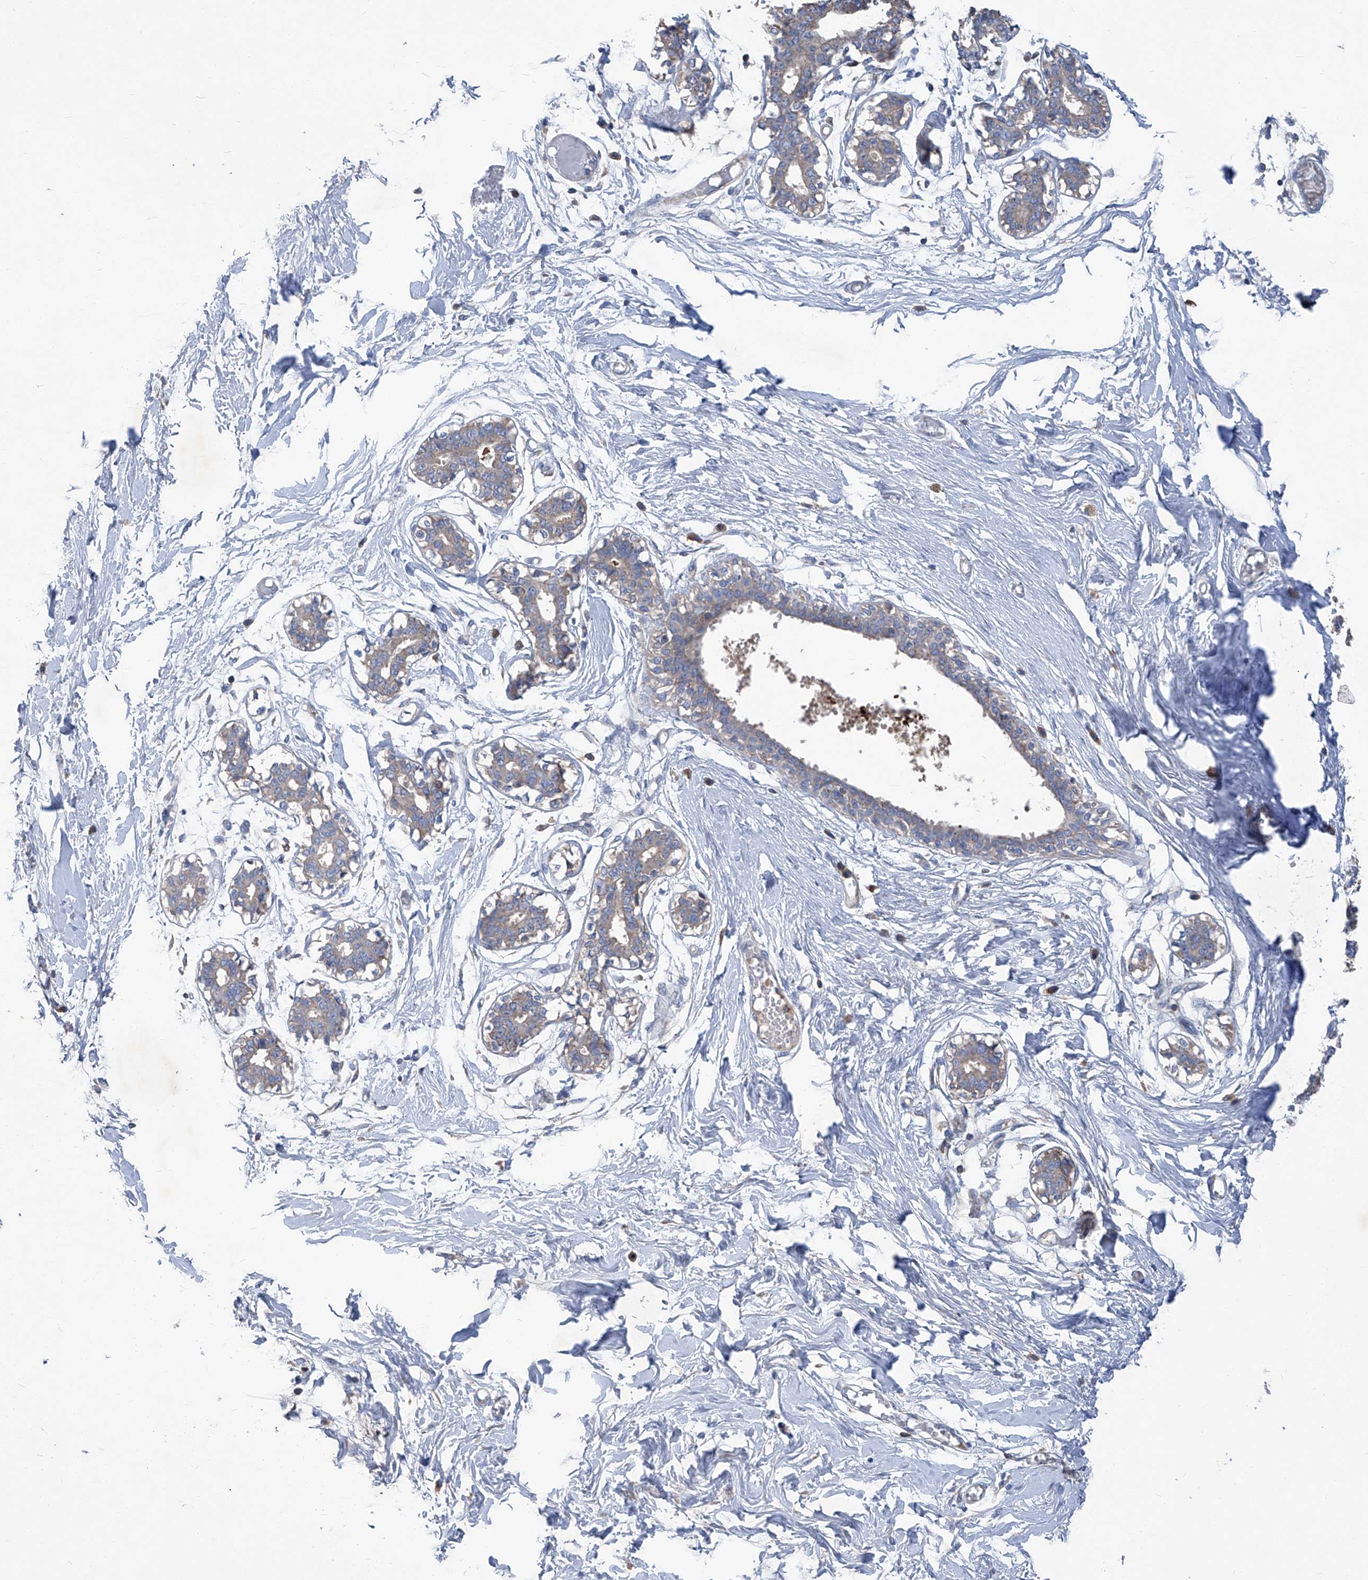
{"staining": {"intensity": "negative", "quantity": "none", "location": "none"}, "tissue": "breast", "cell_type": "Adipocytes", "image_type": "normal", "snomed": [{"axis": "morphology", "description": "Normal tissue, NOS"}, {"axis": "topography", "description": "Breast"}], "caption": "An immunohistochemistry image of unremarkable breast is shown. There is no staining in adipocytes of breast. (Immunohistochemistry (ihc), brightfield microscopy, high magnification).", "gene": "EPHA8", "patient": {"sex": "female", "age": 27}}